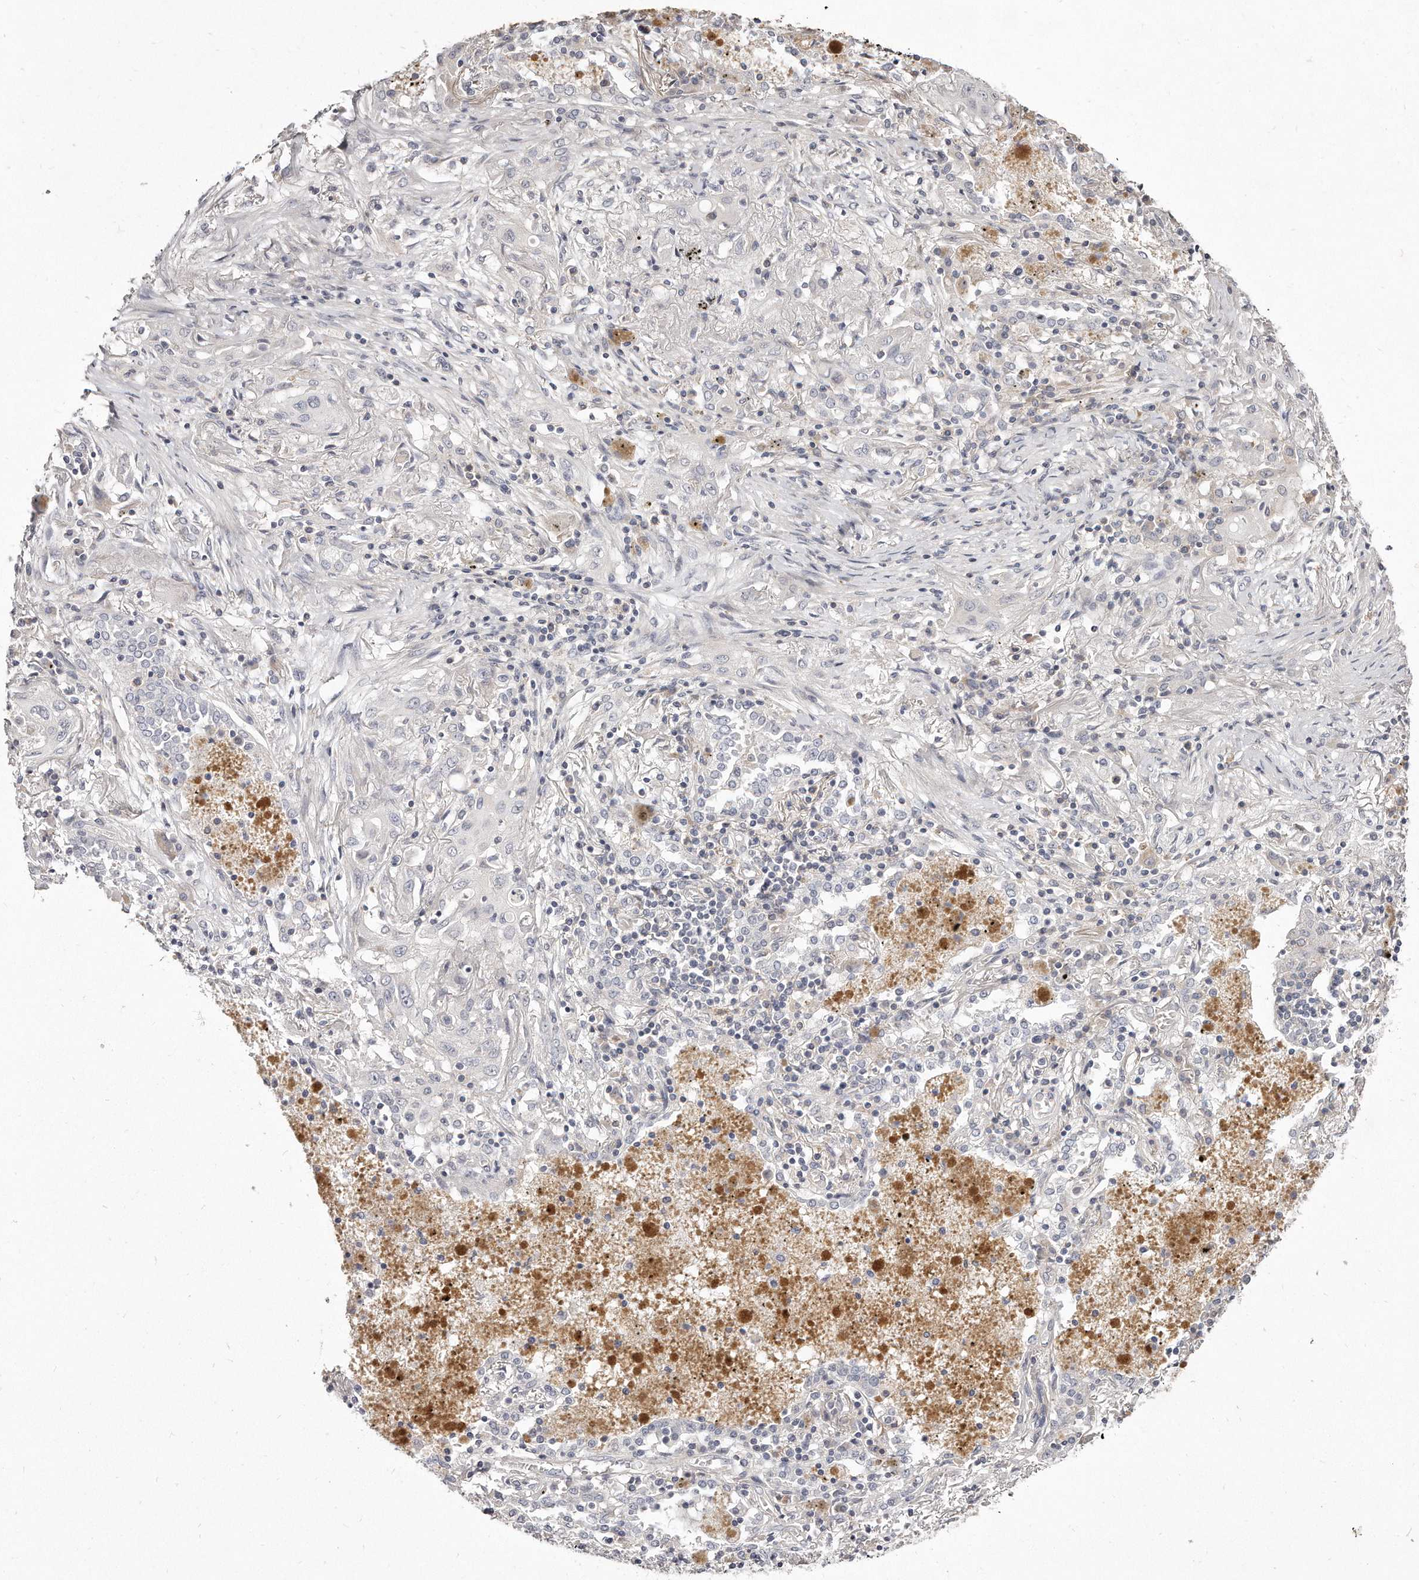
{"staining": {"intensity": "negative", "quantity": "none", "location": "none"}, "tissue": "lung cancer", "cell_type": "Tumor cells", "image_type": "cancer", "snomed": [{"axis": "morphology", "description": "Squamous cell carcinoma, NOS"}, {"axis": "topography", "description": "Lung"}], "caption": "This is a histopathology image of immunohistochemistry staining of lung squamous cell carcinoma, which shows no expression in tumor cells. (DAB (3,3'-diaminobenzidine) immunohistochemistry, high magnification).", "gene": "TTLL4", "patient": {"sex": "female", "age": 47}}